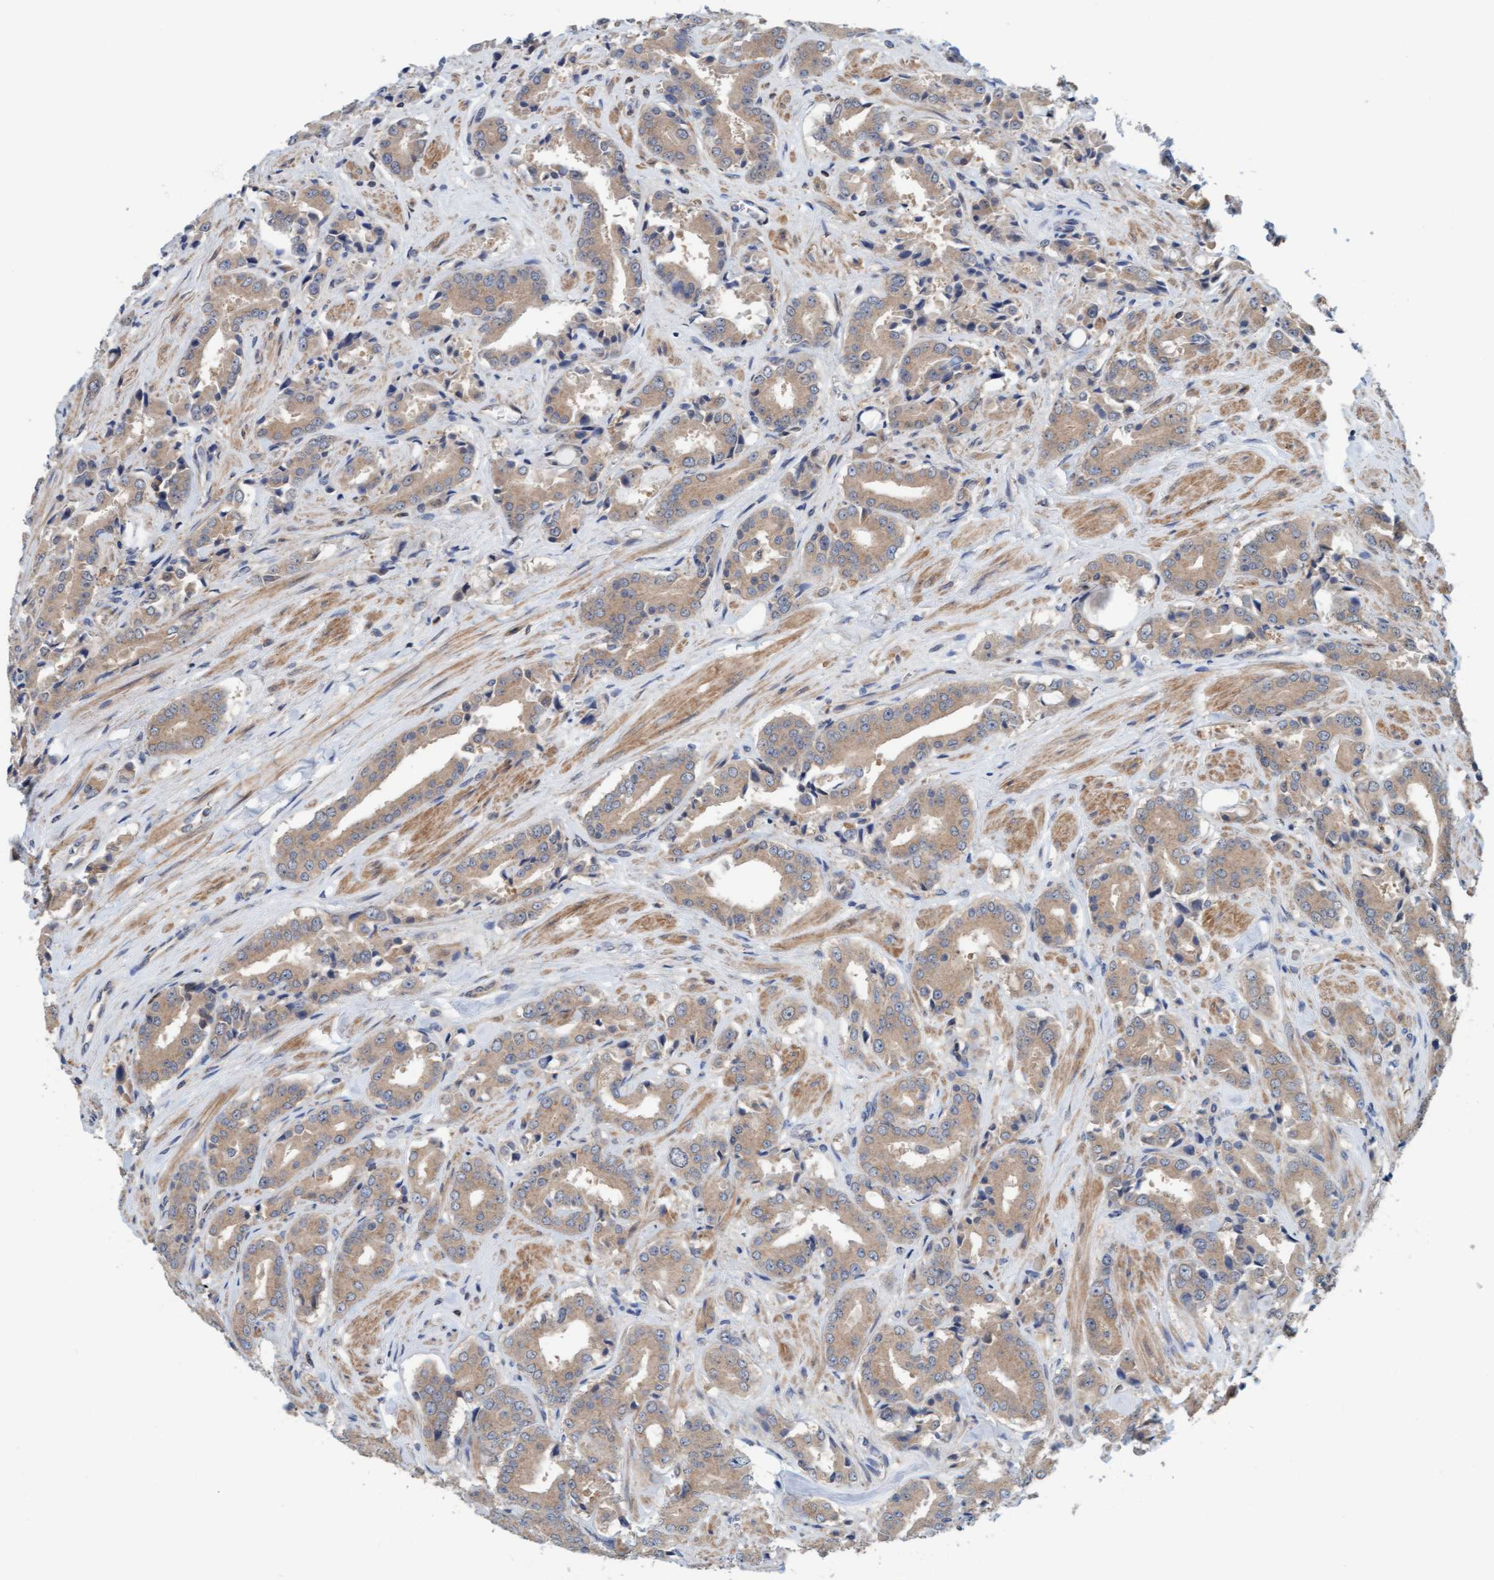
{"staining": {"intensity": "weak", "quantity": ">75%", "location": "cytoplasmic/membranous"}, "tissue": "prostate cancer", "cell_type": "Tumor cells", "image_type": "cancer", "snomed": [{"axis": "morphology", "description": "Adenocarcinoma, High grade"}, {"axis": "topography", "description": "Prostate"}], "caption": "Approximately >75% of tumor cells in prostate cancer (high-grade adenocarcinoma) demonstrate weak cytoplasmic/membranous protein positivity as visualized by brown immunohistochemical staining.", "gene": "UBAP1", "patient": {"sex": "male", "age": 71}}